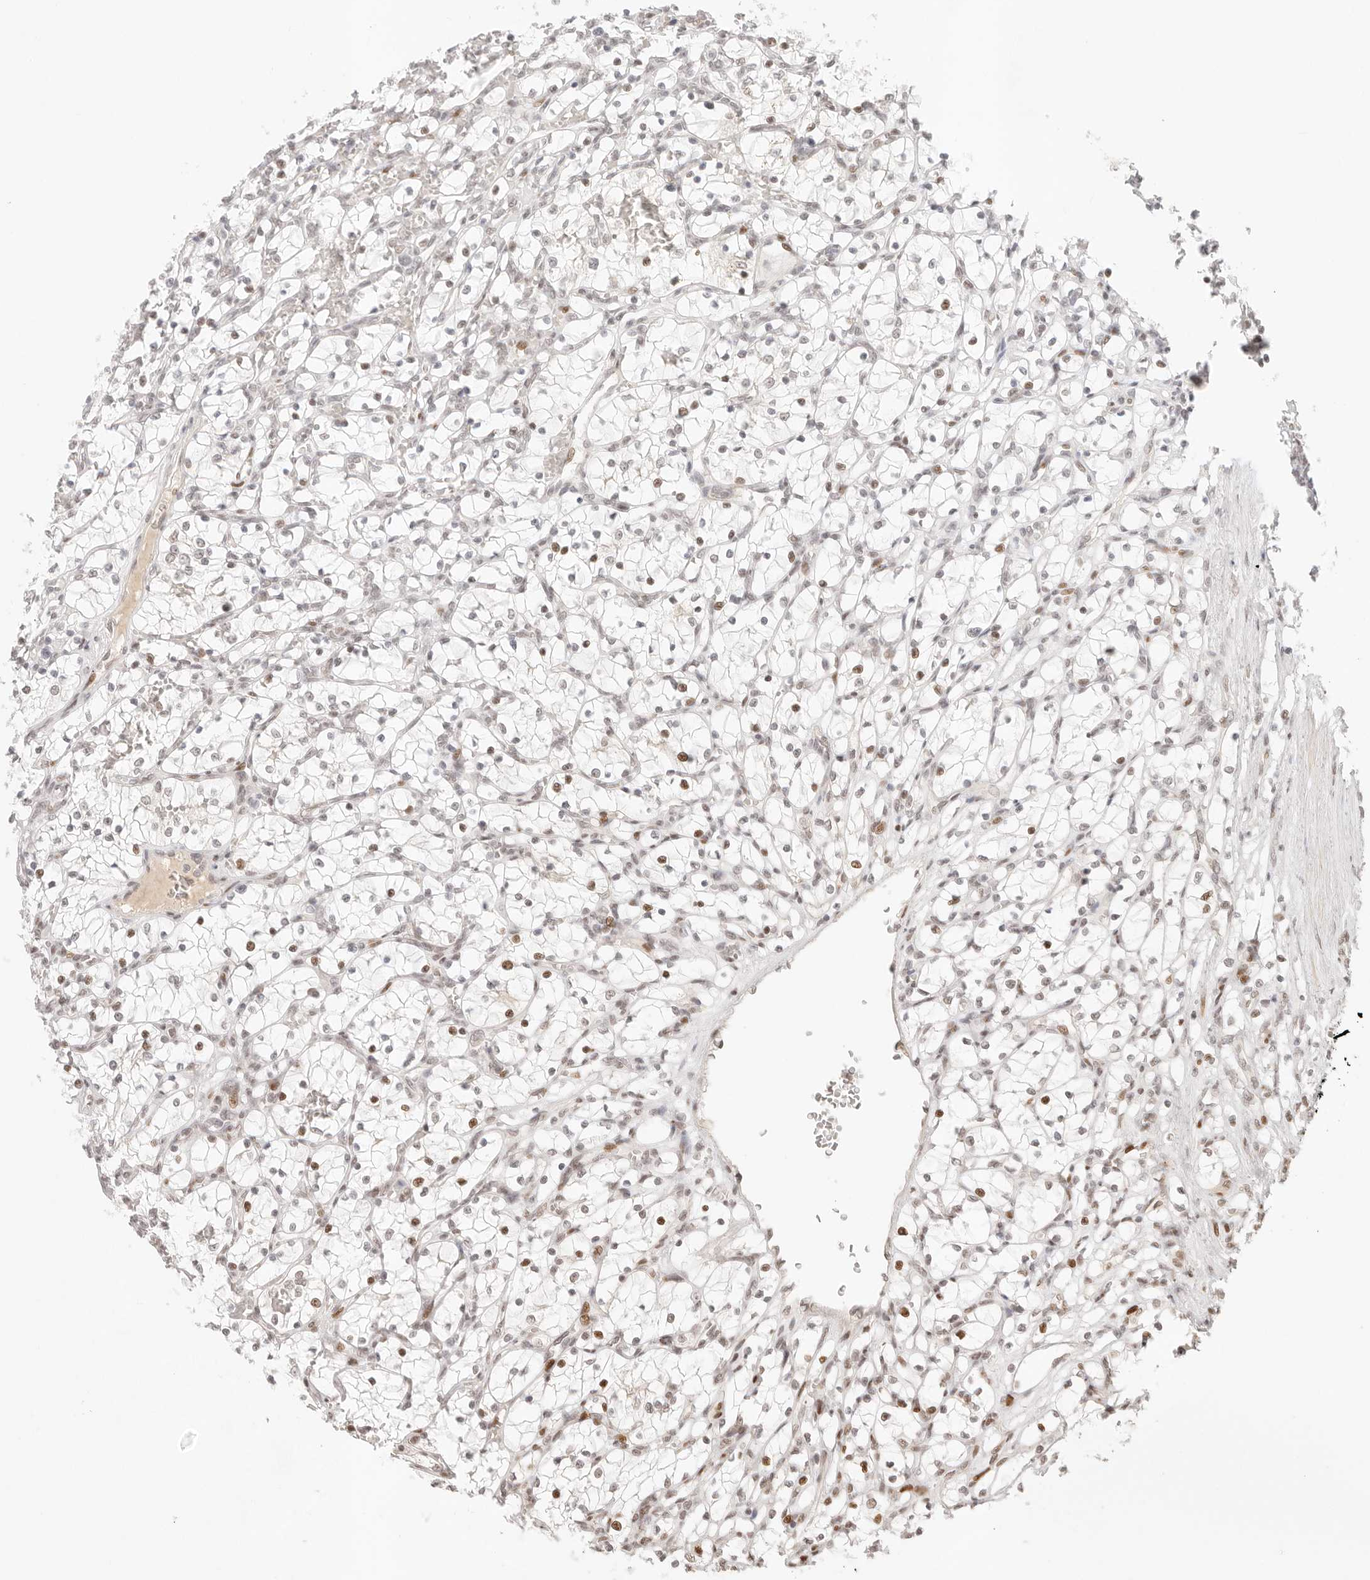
{"staining": {"intensity": "moderate", "quantity": "<25%", "location": "nuclear"}, "tissue": "renal cancer", "cell_type": "Tumor cells", "image_type": "cancer", "snomed": [{"axis": "morphology", "description": "Adenocarcinoma, NOS"}, {"axis": "topography", "description": "Kidney"}], "caption": "Immunohistochemistry (IHC) of human renal cancer (adenocarcinoma) demonstrates low levels of moderate nuclear positivity in about <25% of tumor cells.", "gene": "HOXC5", "patient": {"sex": "female", "age": 69}}